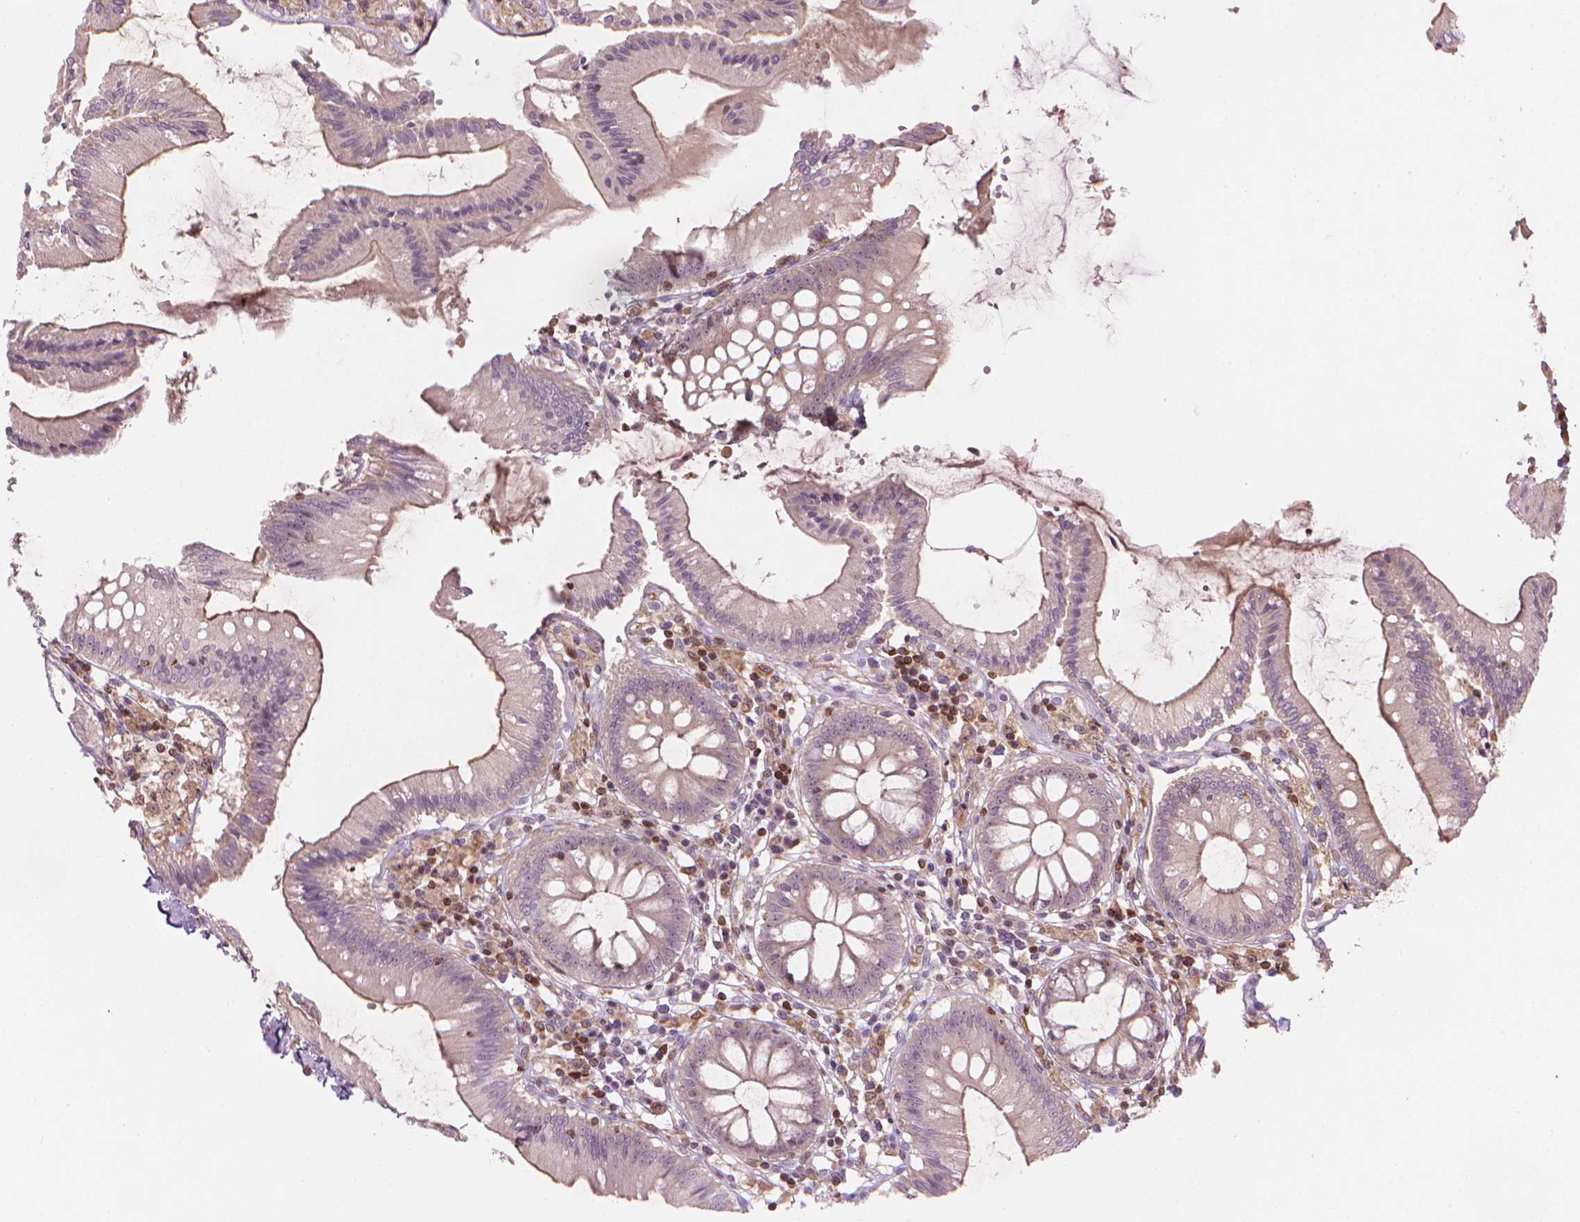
{"staining": {"intensity": "moderate", "quantity": ">75%", "location": "cytoplasmic/membranous"}, "tissue": "colon", "cell_type": "Endothelial cells", "image_type": "normal", "snomed": [{"axis": "morphology", "description": "Normal tissue, NOS"}, {"axis": "morphology", "description": "Adenocarcinoma, NOS"}, {"axis": "topography", "description": "Colon"}], "caption": "Brown immunohistochemical staining in normal colon demonstrates moderate cytoplasmic/membranous expression in about >75% of endothelial cells.", "gene": "SMC2", "patient": {"sex": "male", "age": 83}}